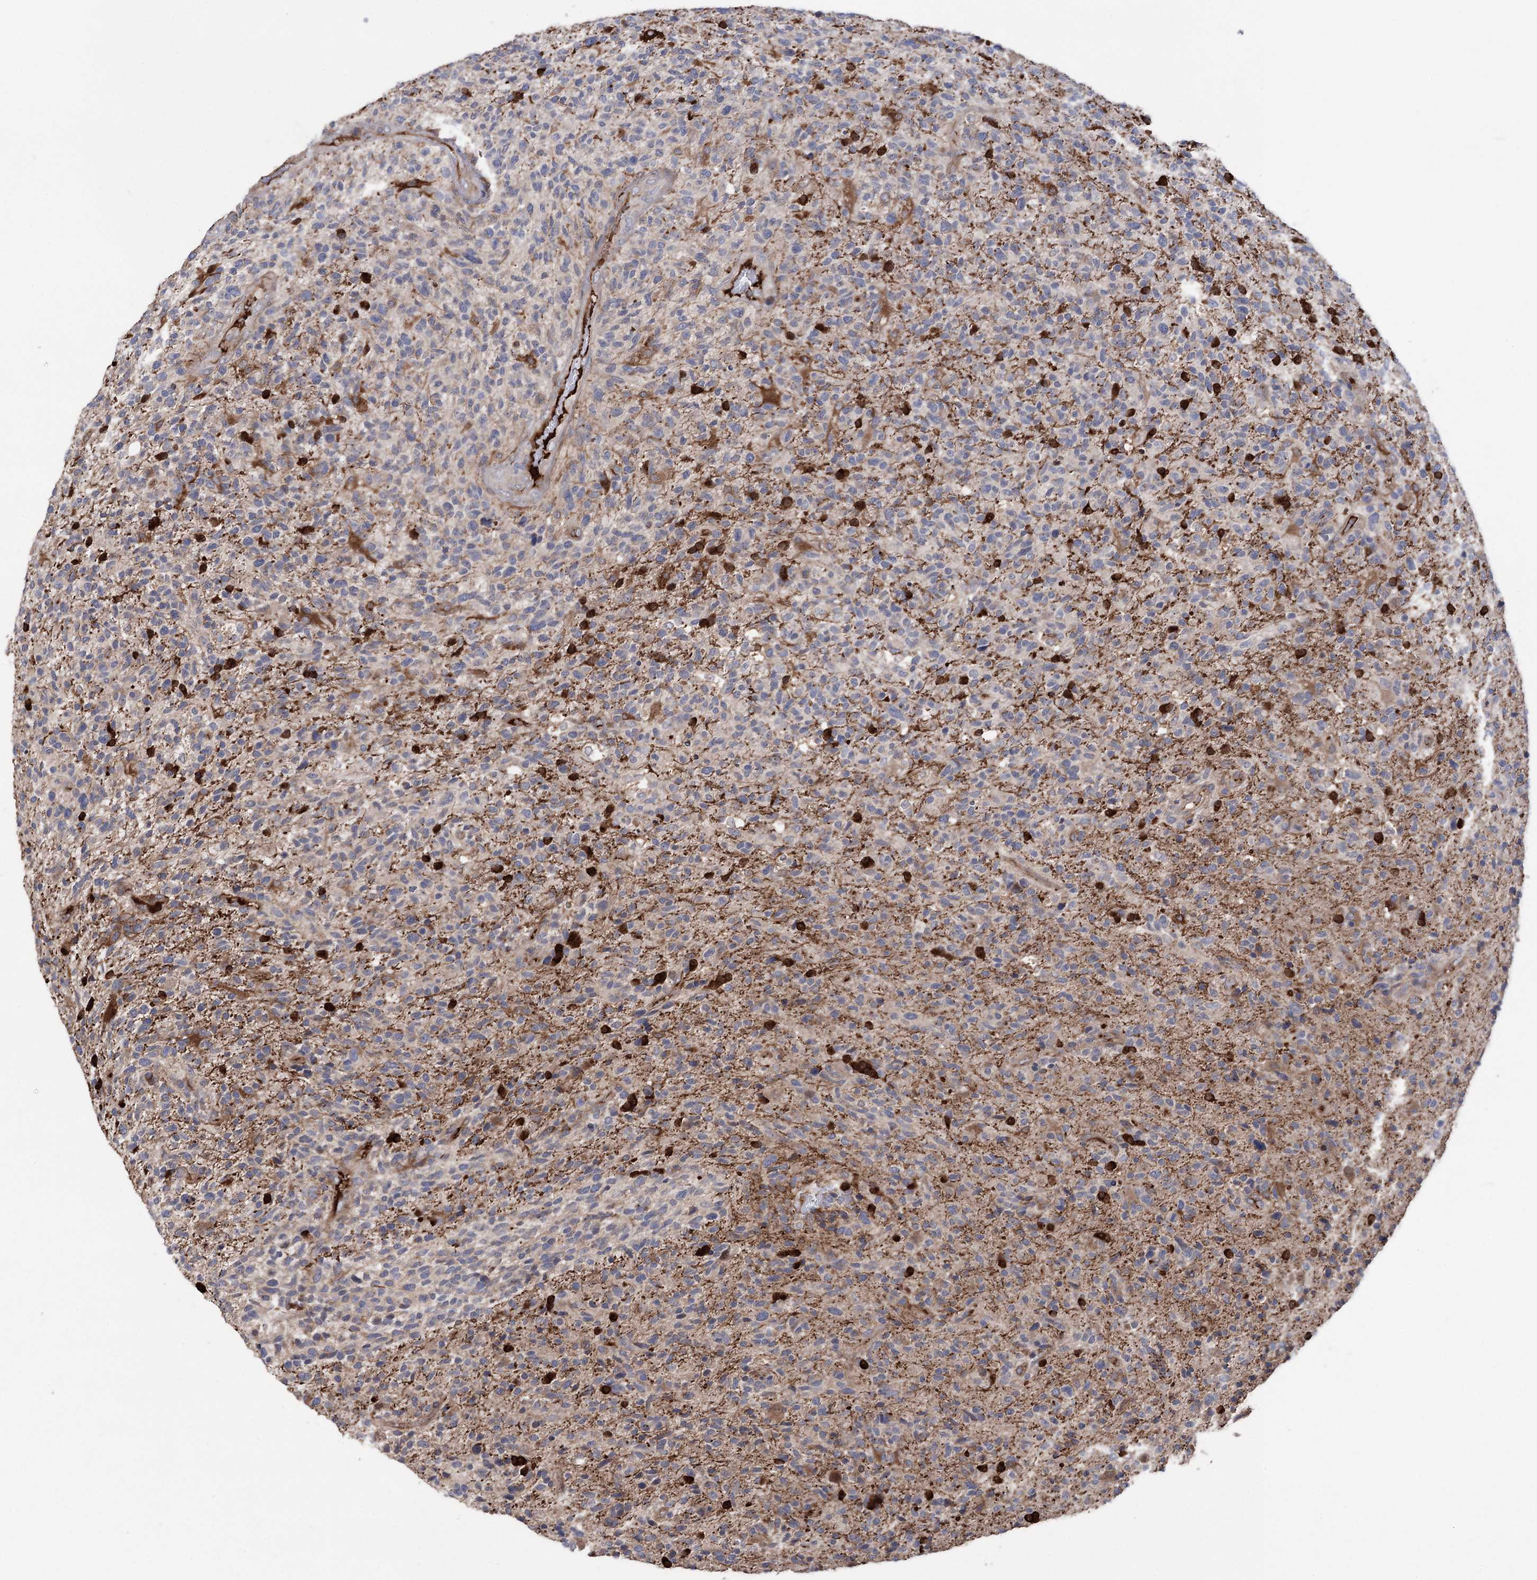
{"staining": {"intensity": "moderate", "quantity": "<25%", "location": "cytoplasmic/membranous,nuclear"}, "tissue": "glioma", "cell_type": "Tumor cells", "image_type": "cancer", "snomed": [{"axis": "morphology", "description": "Glioma, malignant, High grade"}, {"axis": "topography", "description": "Brain"}], "caption": "The image demonstrates staining of glioma, revealing moderate cytoplasmic/membranous and nuclear protein expression (brown color) within tumor cells.", "gene": "OTUD1", "patient": {"sex": "male", "age": 72}}